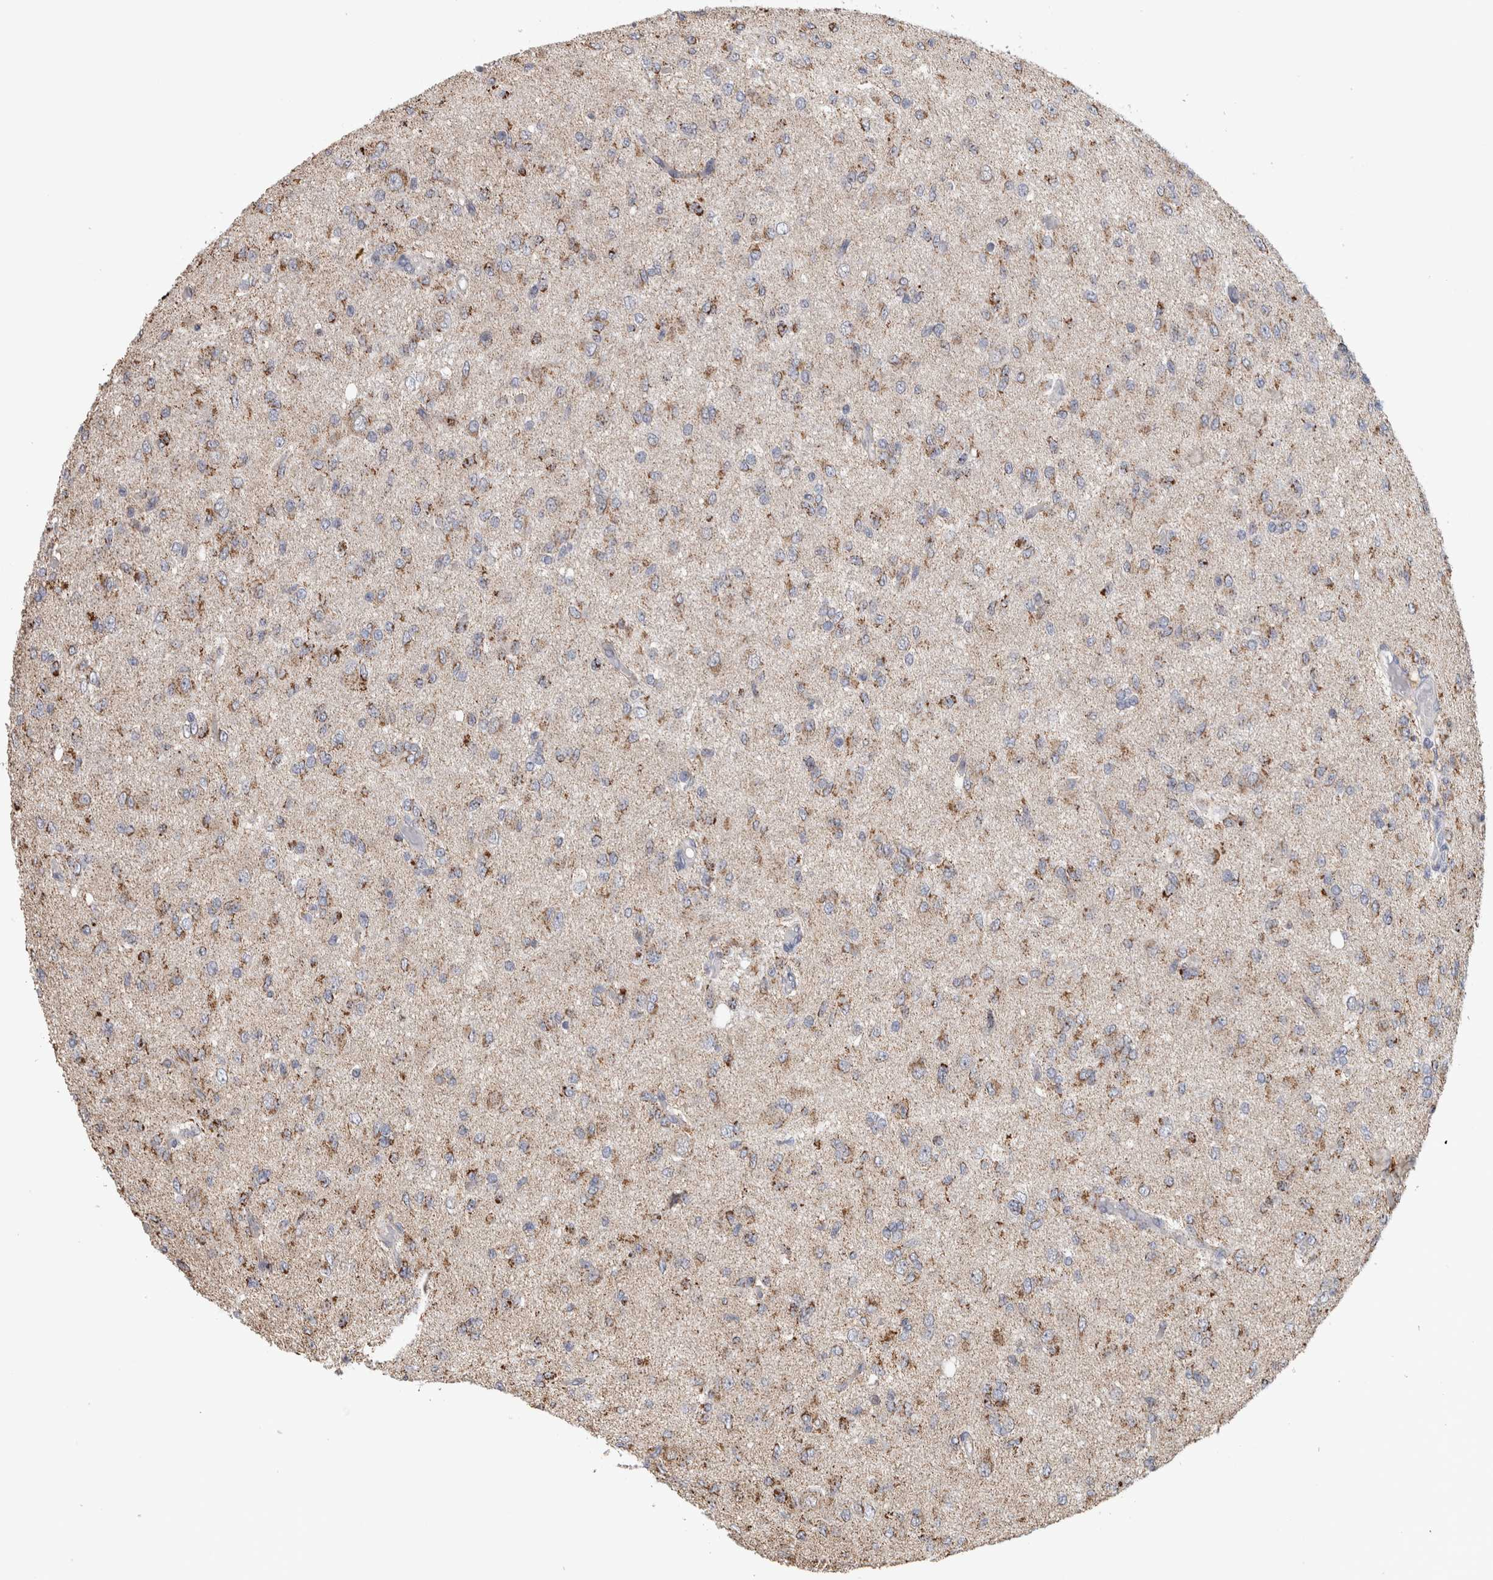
{"staining": {"intensity": "moderate", "quantity": "25%-75%", "location": "cytoplasmic/membranous"}, "tissue": "glioma", "cell_type": "Tumor cells", "image_type": "cancer", "snomed": [{"axis": "morphology", "description": "Glioma, malignant, High grade"}, {"axis": "topography", "description": "Brain"}], "caption": "Glioma stained with a brown dye exhibits moderate cytoplasmic/membranous positive staining in about 25%-75% of tumor cells.", "gene": "ST8SIA1", "patient": {"sex": "female", "age": 59}}